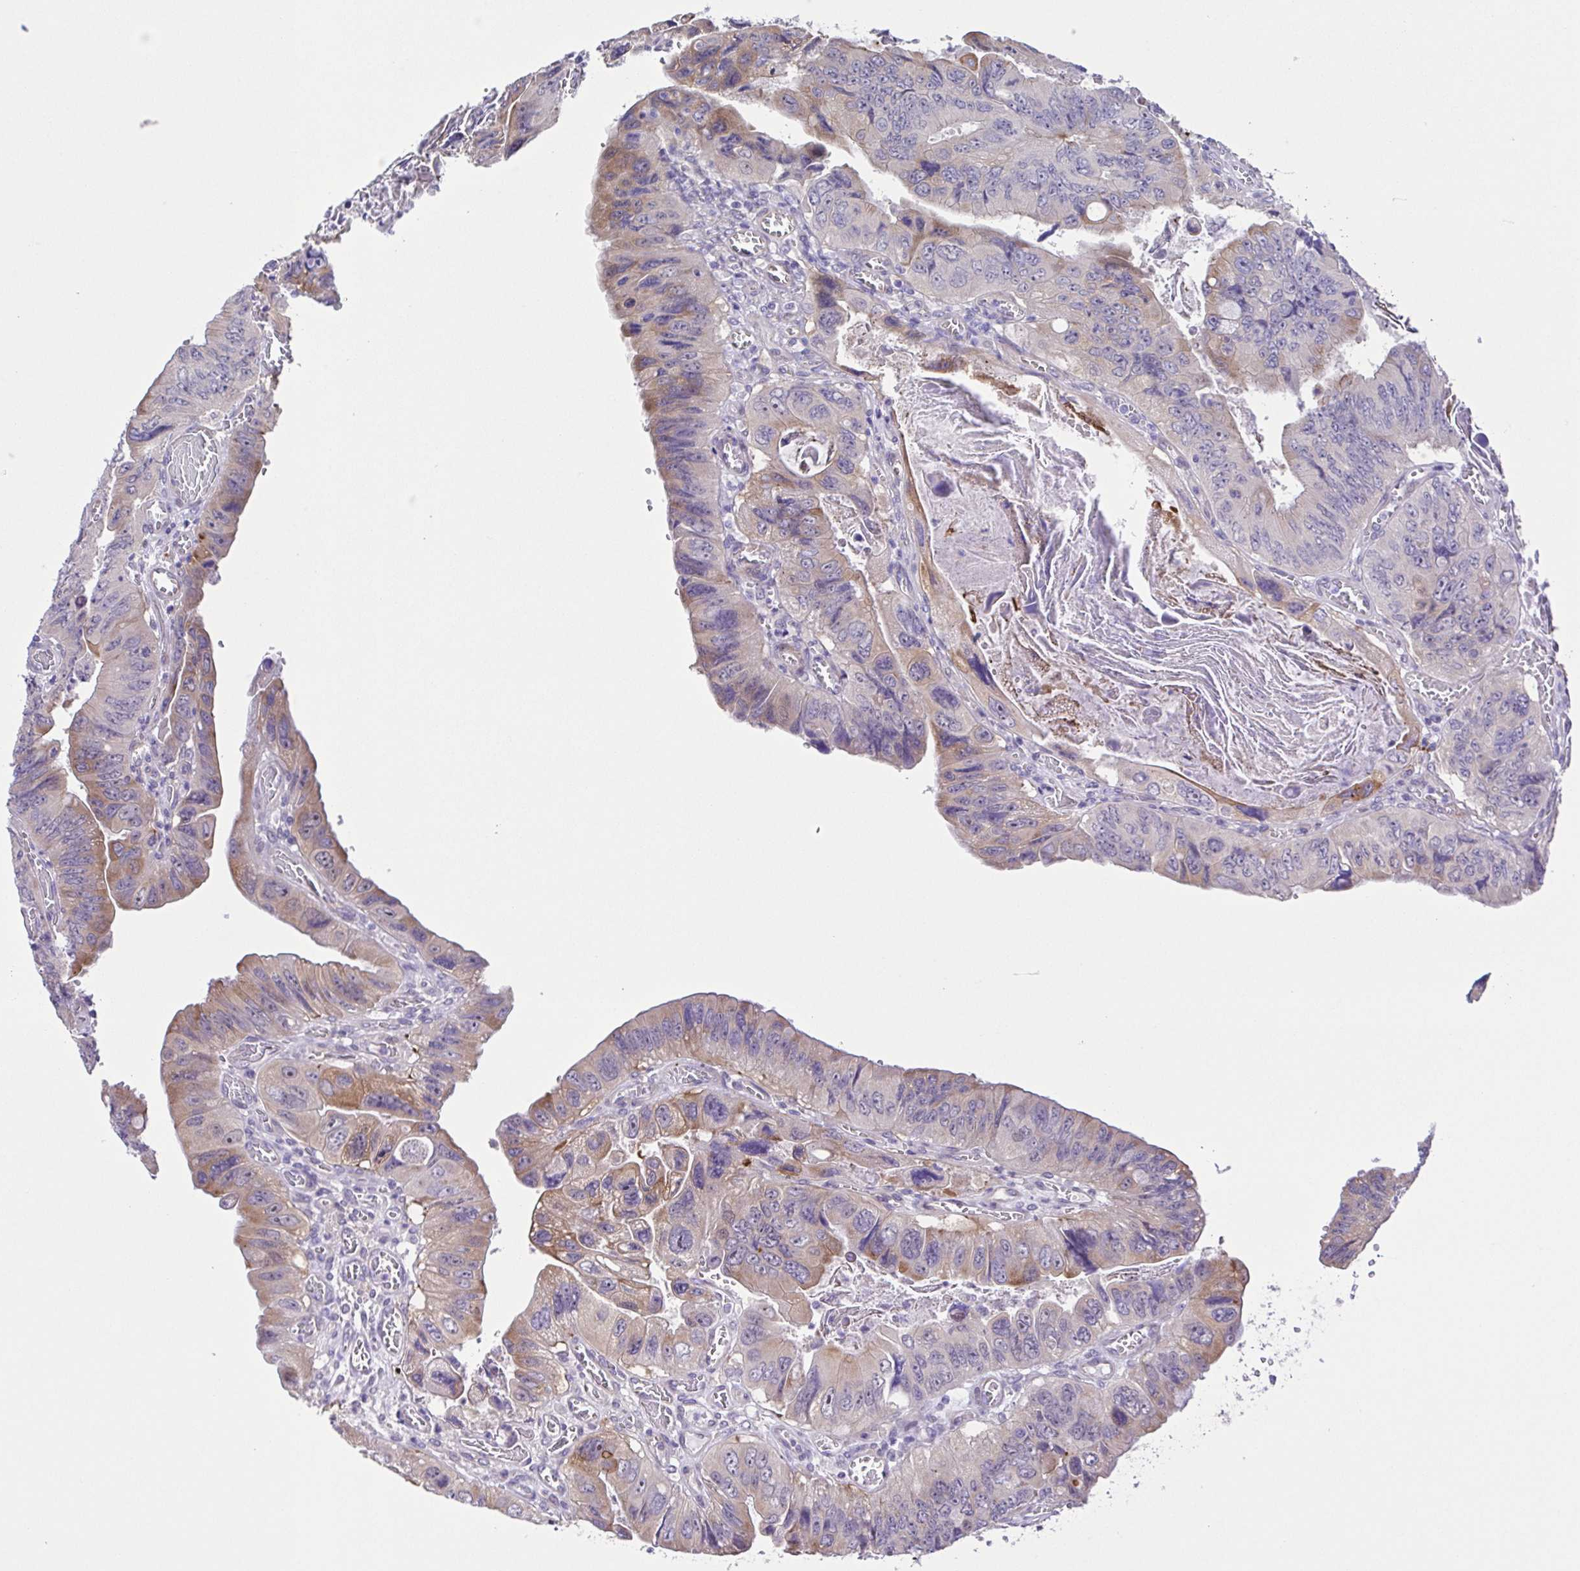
{"staining": {"intensity": "moderate", "quantity": "<25%", "location": "cytoplasmic/membranous"}, "tissue": "colorectal cancer", "cell_type": "Tumor cells", "image_type": "cancer", "snomed": [{"axis": "morphology", "description": "Adenocarcinoma, NOS"}, {"axis": "topography", "description": "Colon"}], "caption": "Protein analysis of adenocarcinoma (colorectal) tissue shows moderate cytoplasmic/membranous staining in approximately <25% of tumor cells.", "gene": "DCLK2", "patient": {"sex": "female", "age": 84}}